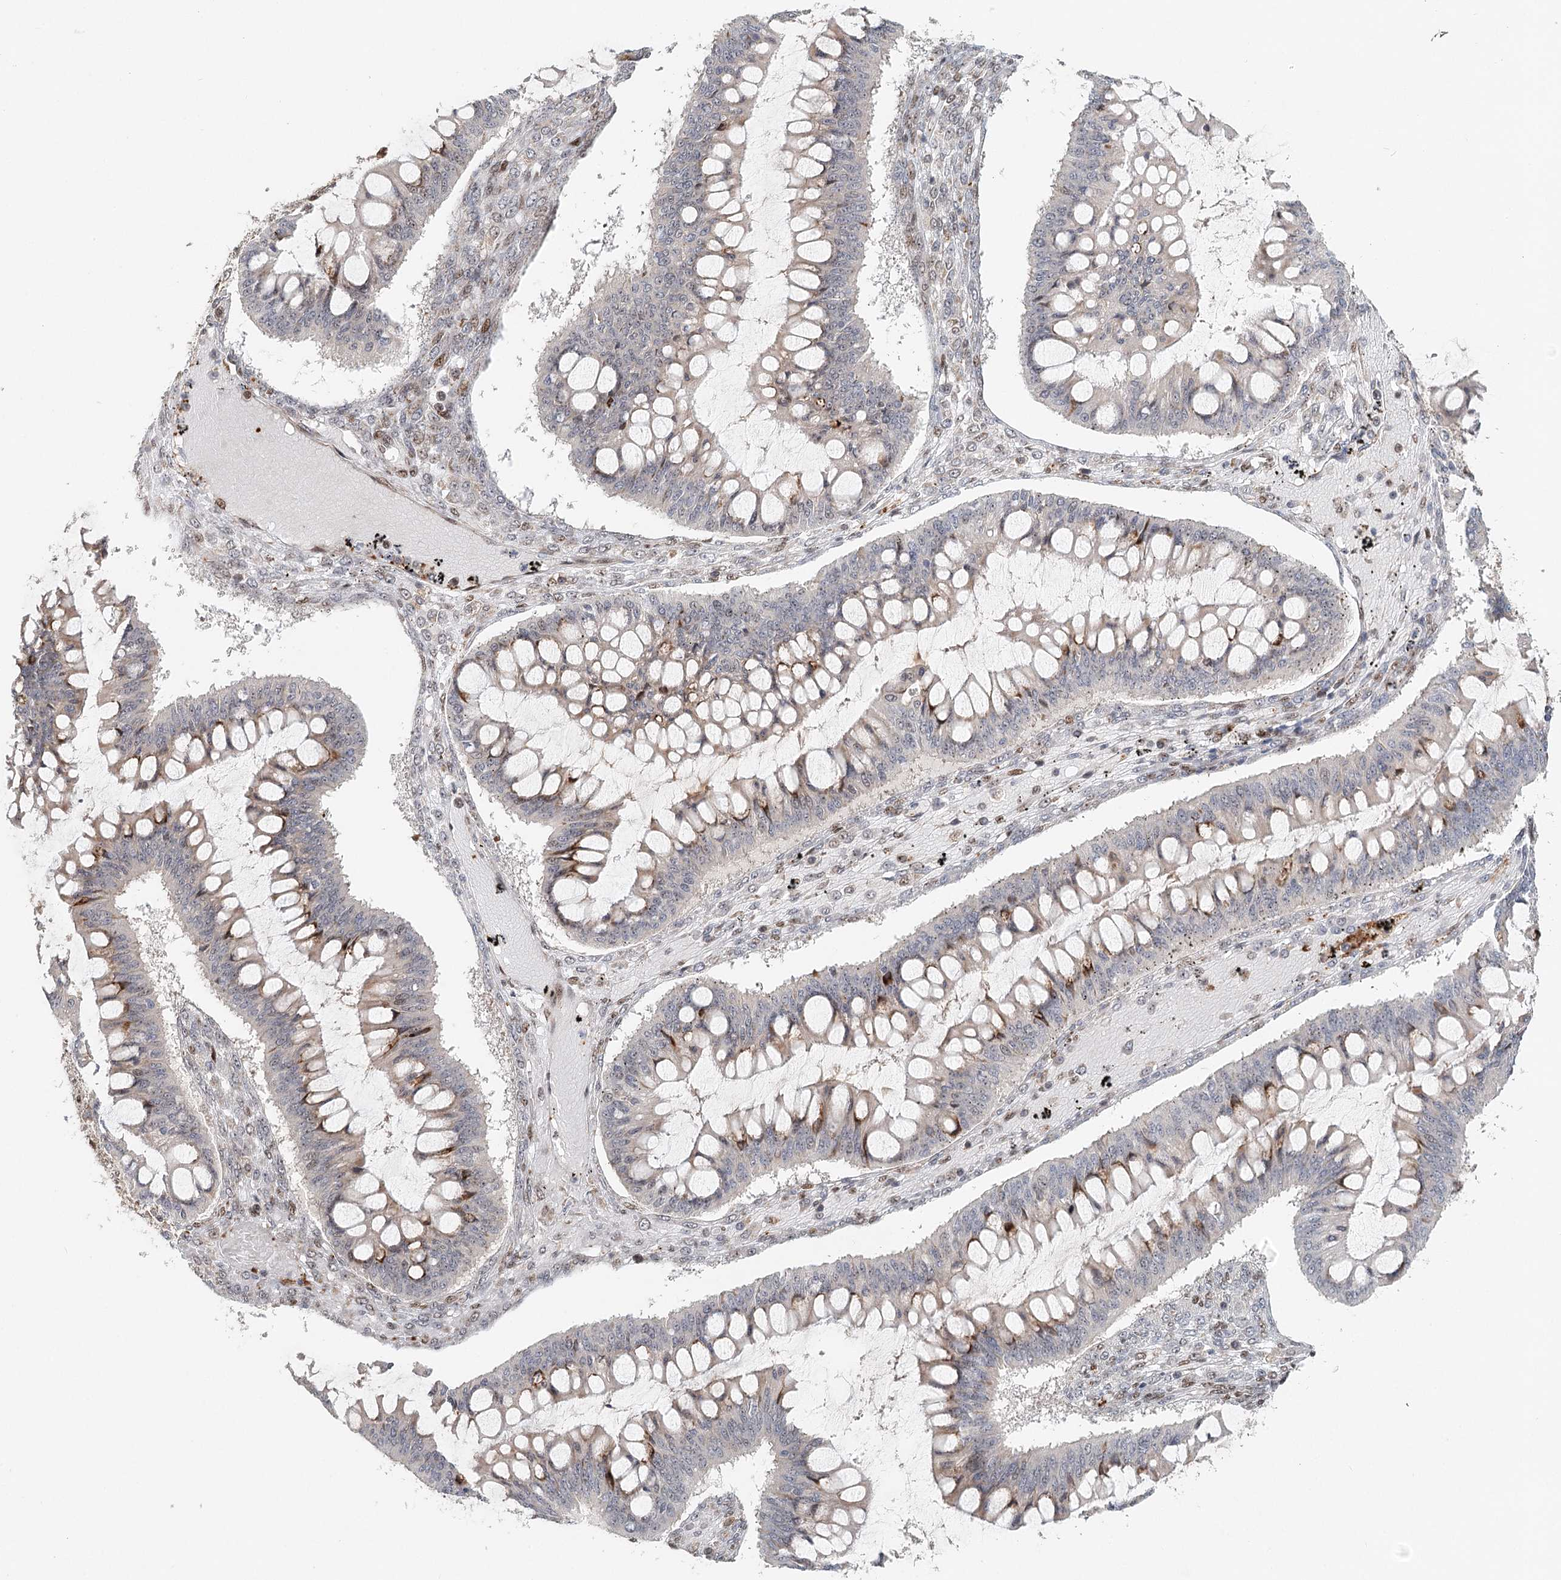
{"staining": {"intensity": "moderate", "quantity": "<25%", "location": "cytoplasmic/membranous"}, "tissue": "ovarian cancer", "cell_type": "Tumor cells", "image_type": "cancer", "snomed": [{"axis": "morphology", "description": "Cystadenocarcinoma, mucinous, NOS"}, {"axis": "topography", "description": "Ovary"}], "caption": "Immunohistochemical staining of mucinous cystadenocarcinoma (ovarian) shows moderate cytoplasmic/membranous protein expression in approximately <25% of tumor cells. Nuclei are stained in blue.", "gene": "BNIP5", "patient": {"sex": "female", "age": 73}}